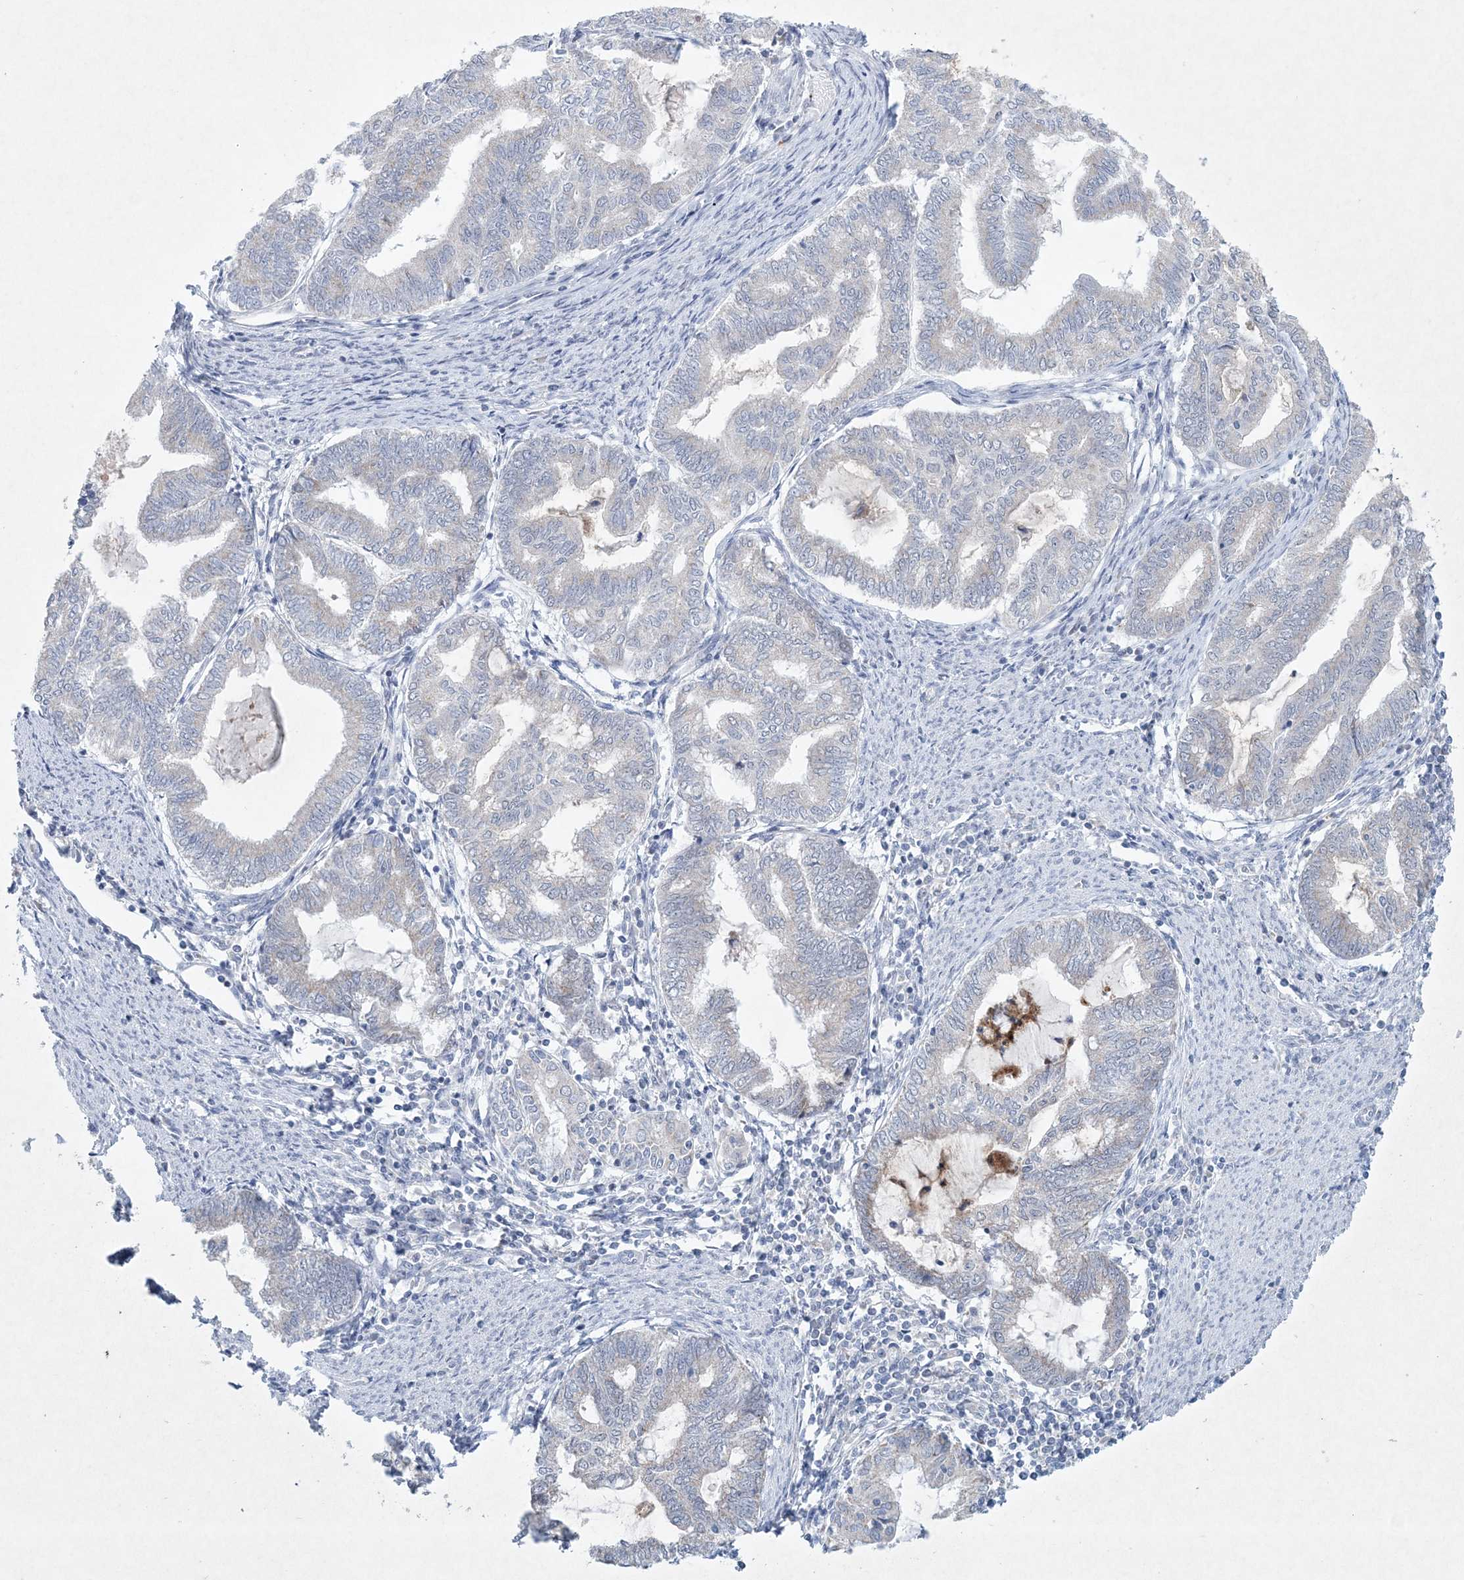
{"staining": {"intensity": "negative", "quantity": "none", "location": "none"}, "tissue": "endometrial cancer", "cell_type": "Tumor cells", "image_type": "cancer", "snomed": [{"axis": "morphology", "description": "Adenocarcinoma, NOS"}, {"axis": "topography", "description": "Endometrium"}], "caption": "Immunohistochemistry histopathology image of human endometrial cancer stained for a protein (brown), which exhibits no expression in tumor cells.", "gene": "CES4A", "patient": {"sex": "female", "age": 79}}